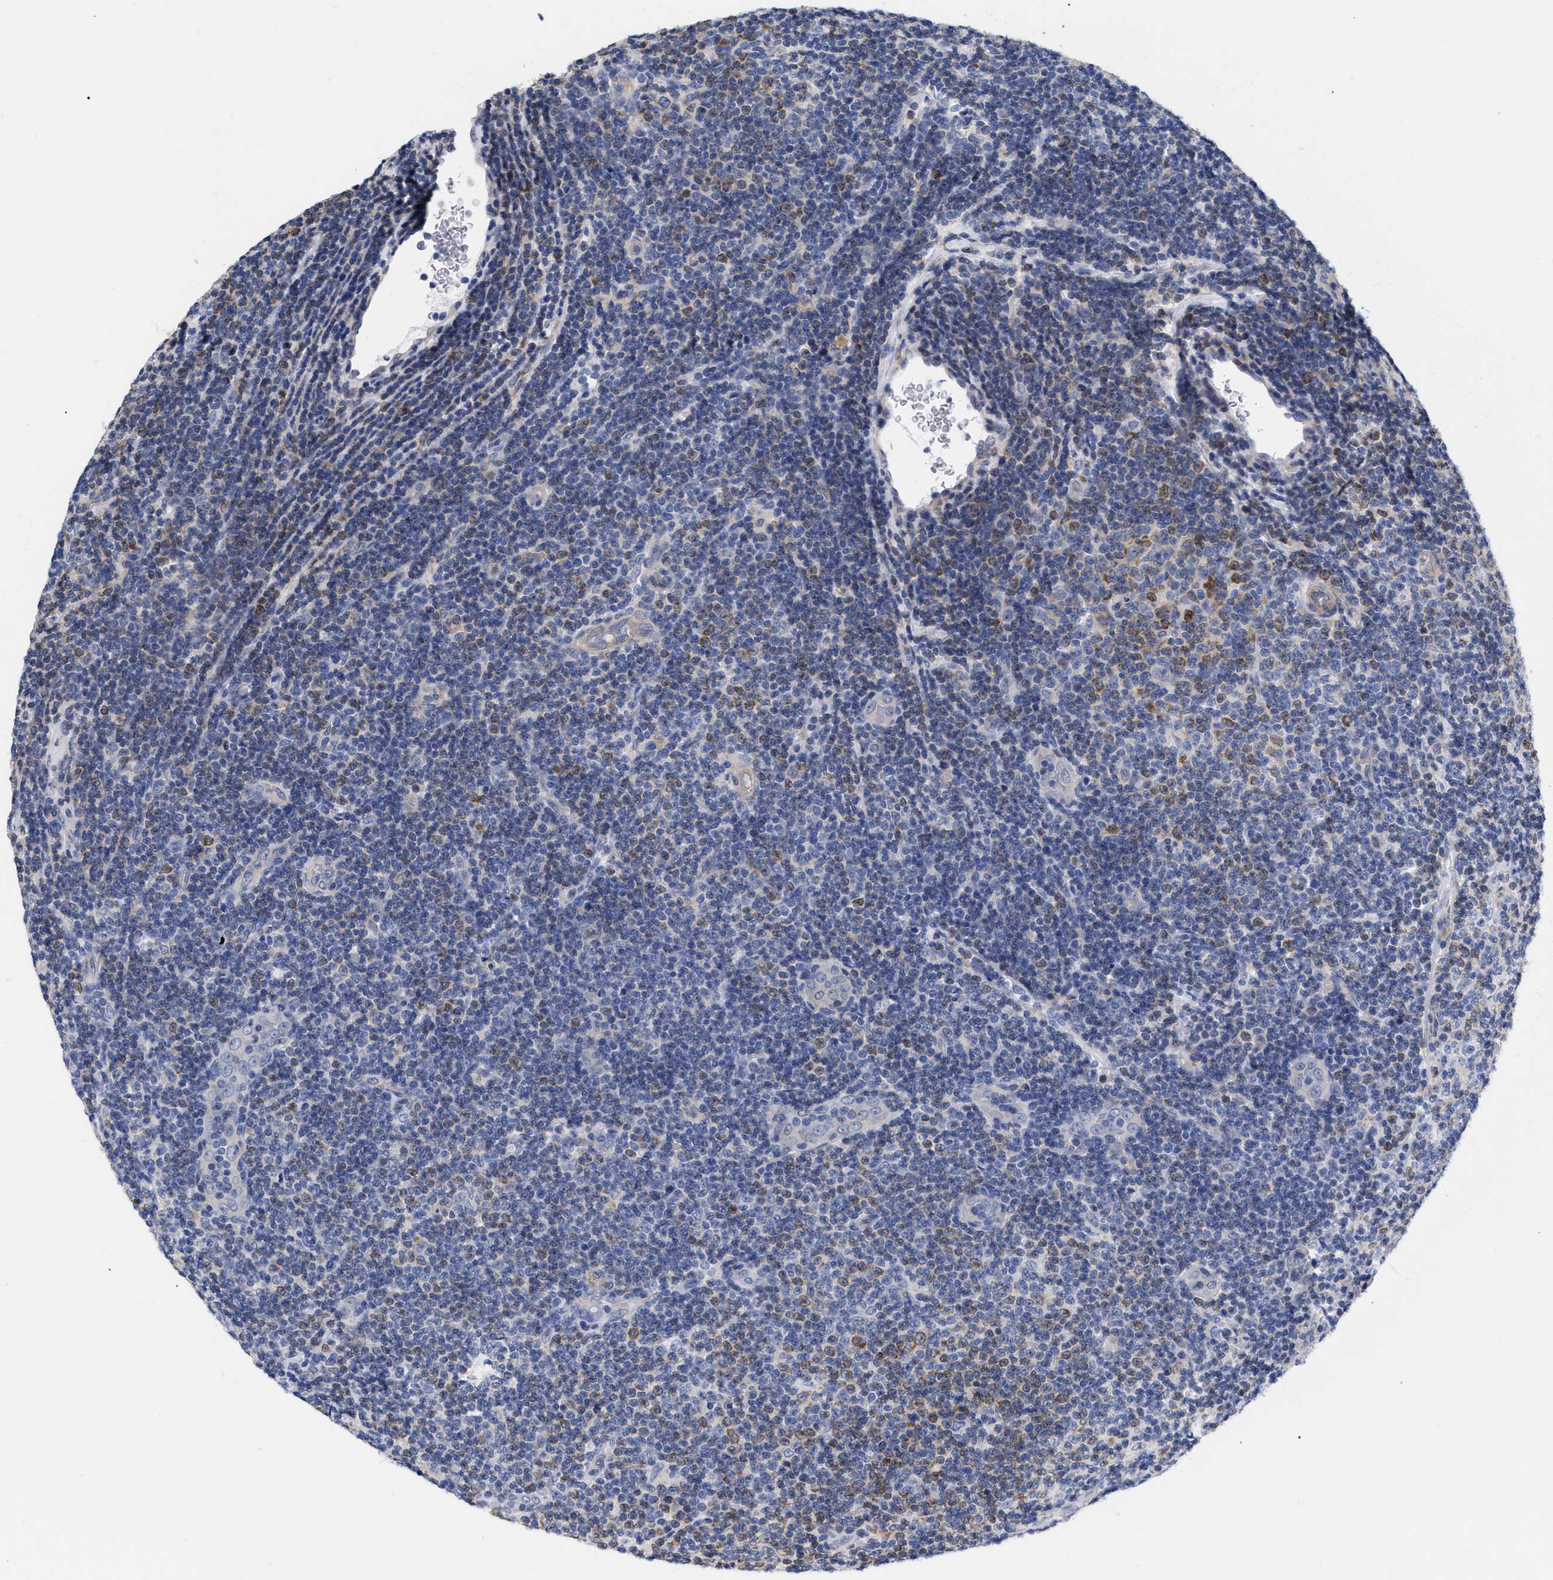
{"staining": {"intensity": "moderate", "quantity": "<25%", "location": "cytoplasmic/membranous"}, "tissue": "lymphoma", "cell_type": "Tumor cells", "image_type": "cancer", "snomed": [{"axis": "morphology", "description": "Malignant lymphoma, non-Hodgkin's type, Low grade"}, {"axis": "topography", "description": "Lymph node"}], "caption": "Protein expression by immunohistochemistry reveals moderate cytoplasmic/membranous expression in about <25% of tumor cells in malignant lymphoma, non-Hodgkin's type (low-grade). (DAB IHC with brightfield microscopy, high magnification).", "gene": "IRAG2", "patient": {"sex": "male", "age": 83}}